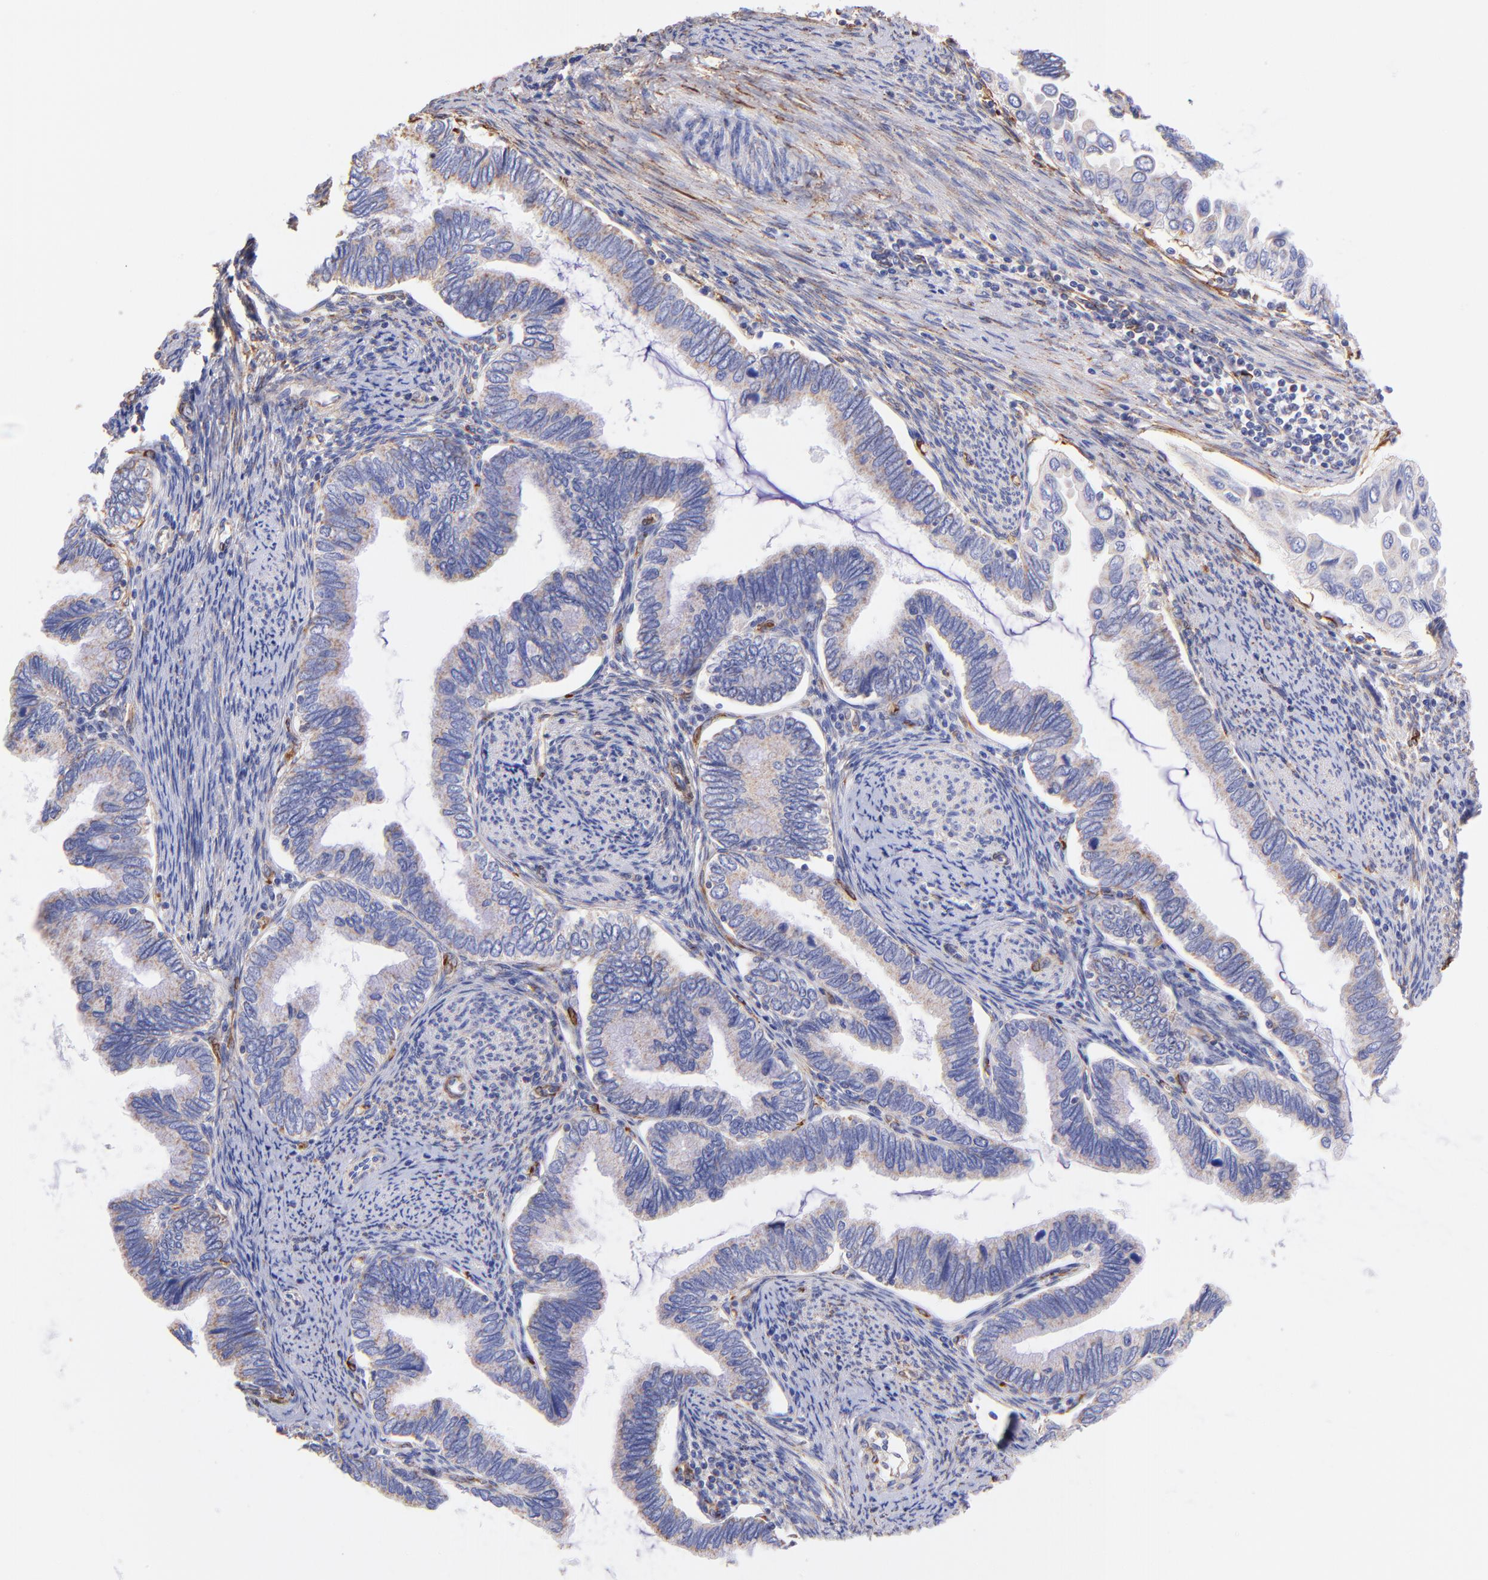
{"staining": {"intensity": "weak", "quantity": "25%-75%", "location": "cytoplasmic/membranous"}, "tissue": "cervical cancer", "cell_type": "Tumor cells", "image_type": "cancer", "snomed": [{"axis": "morphology", "description": "Adenocarcinoma, NOS"}, {"axis": "topography", "description": "Cervix"}], "caption": "Adenocarcinoma (cervical) stained with immunohistochemistry (IHC) shows weak cytoplasmic/membranous positivity in approximately 25%-75% of tumor cells.", "gene": "SPARC", "patient": {"sex": "female", "age": 49}}